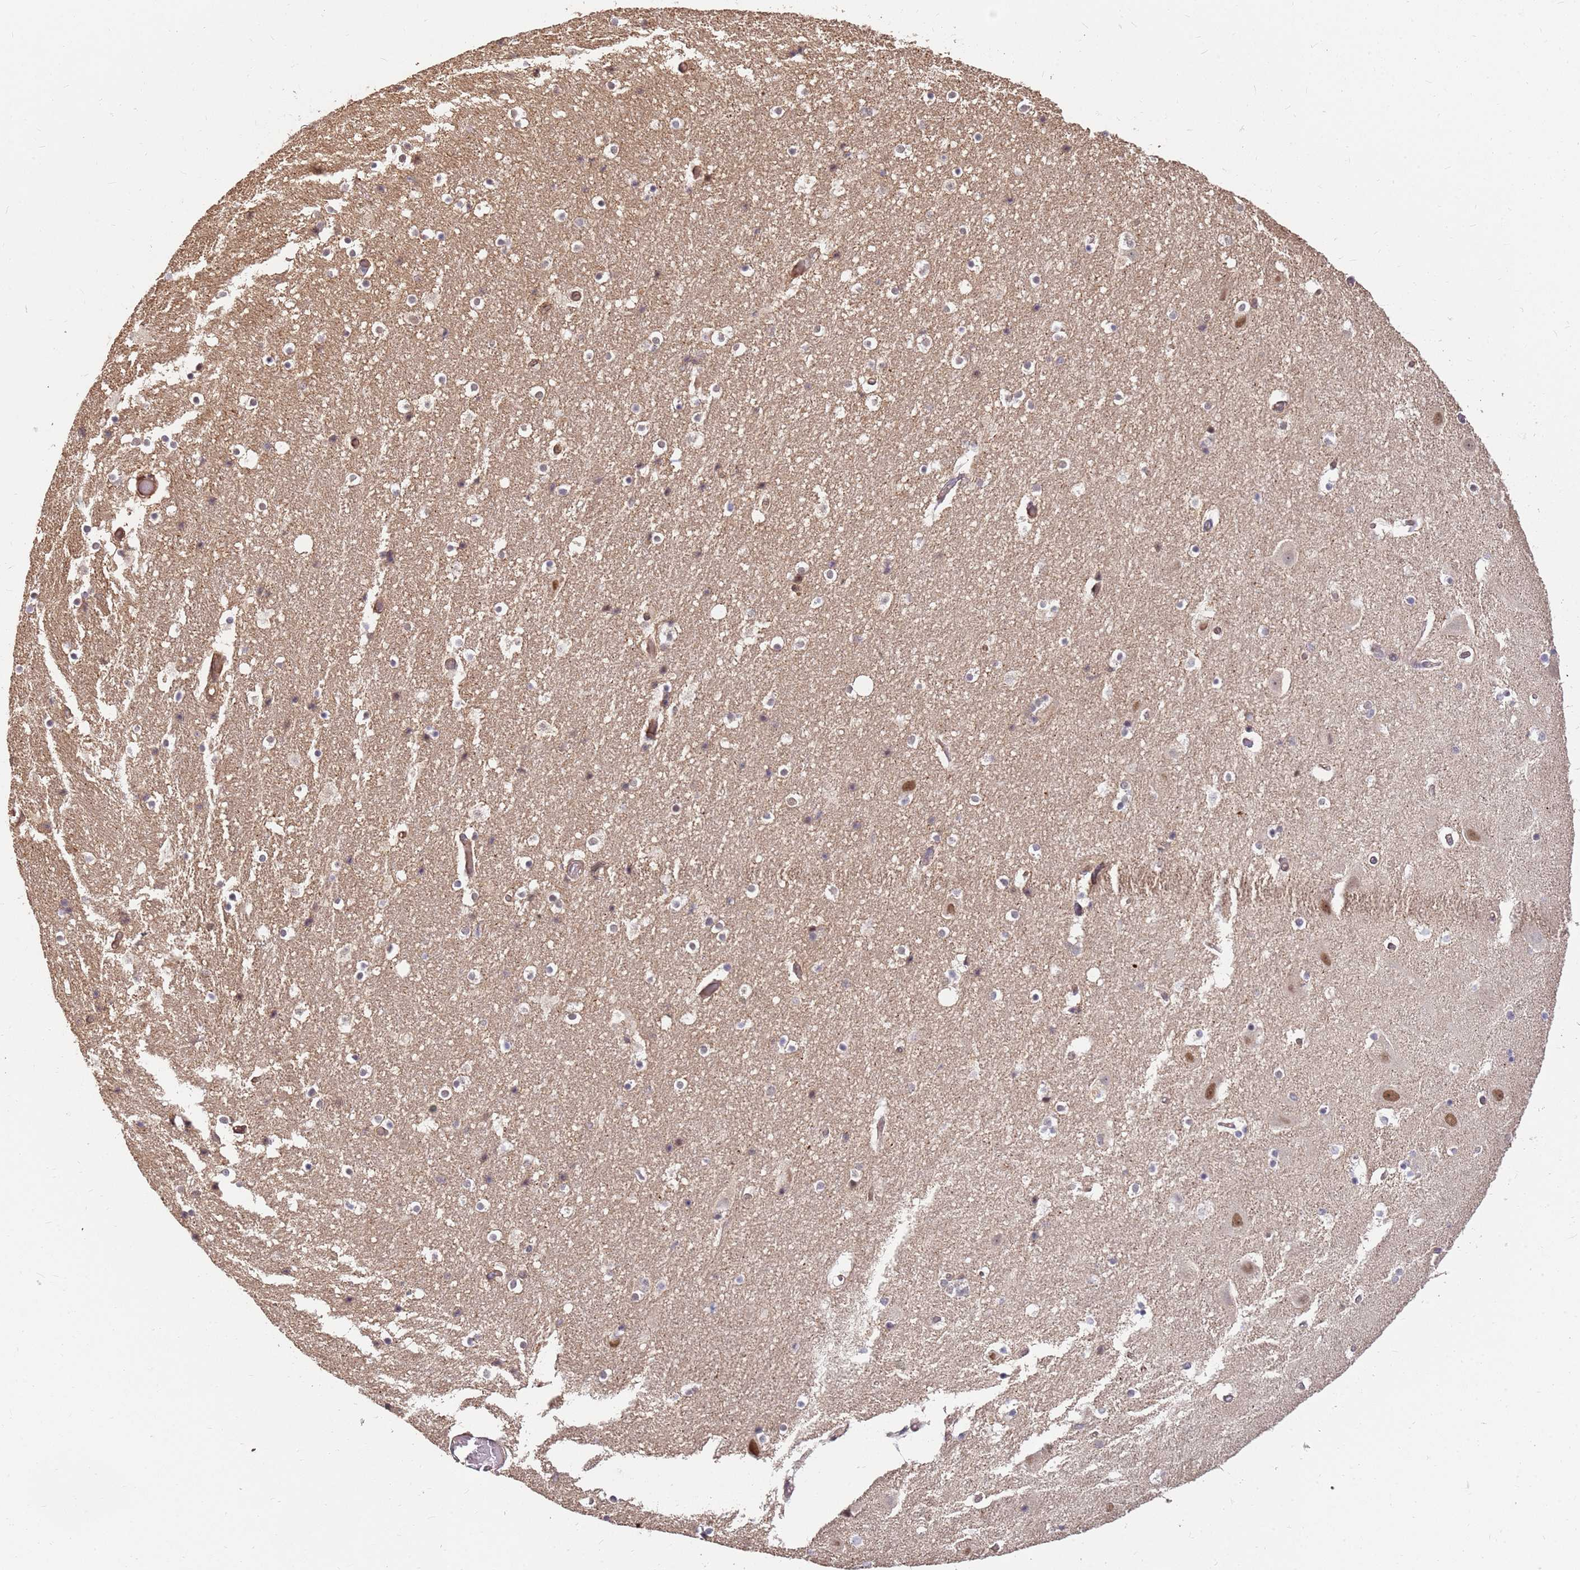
{"staining": {"intensity": "weak", "quantity": "<25%", "location": "cytoplasmic/membranous,nuclear"}, "tissue": "hippocampus", "cell_type": "Glial cells", "image_type": "normal", "snomed": [{"axis": "morphology", "description": "Normal tissue, NOS"}, {"axis": "topography", "description": "Hippocampus"}], "caption": "DAB immunohistochemical staining of benign hippocampus shows no significant positivity in glial cells.", "gene": "ST18", "patient": {"sex": "female", "age": 52}}